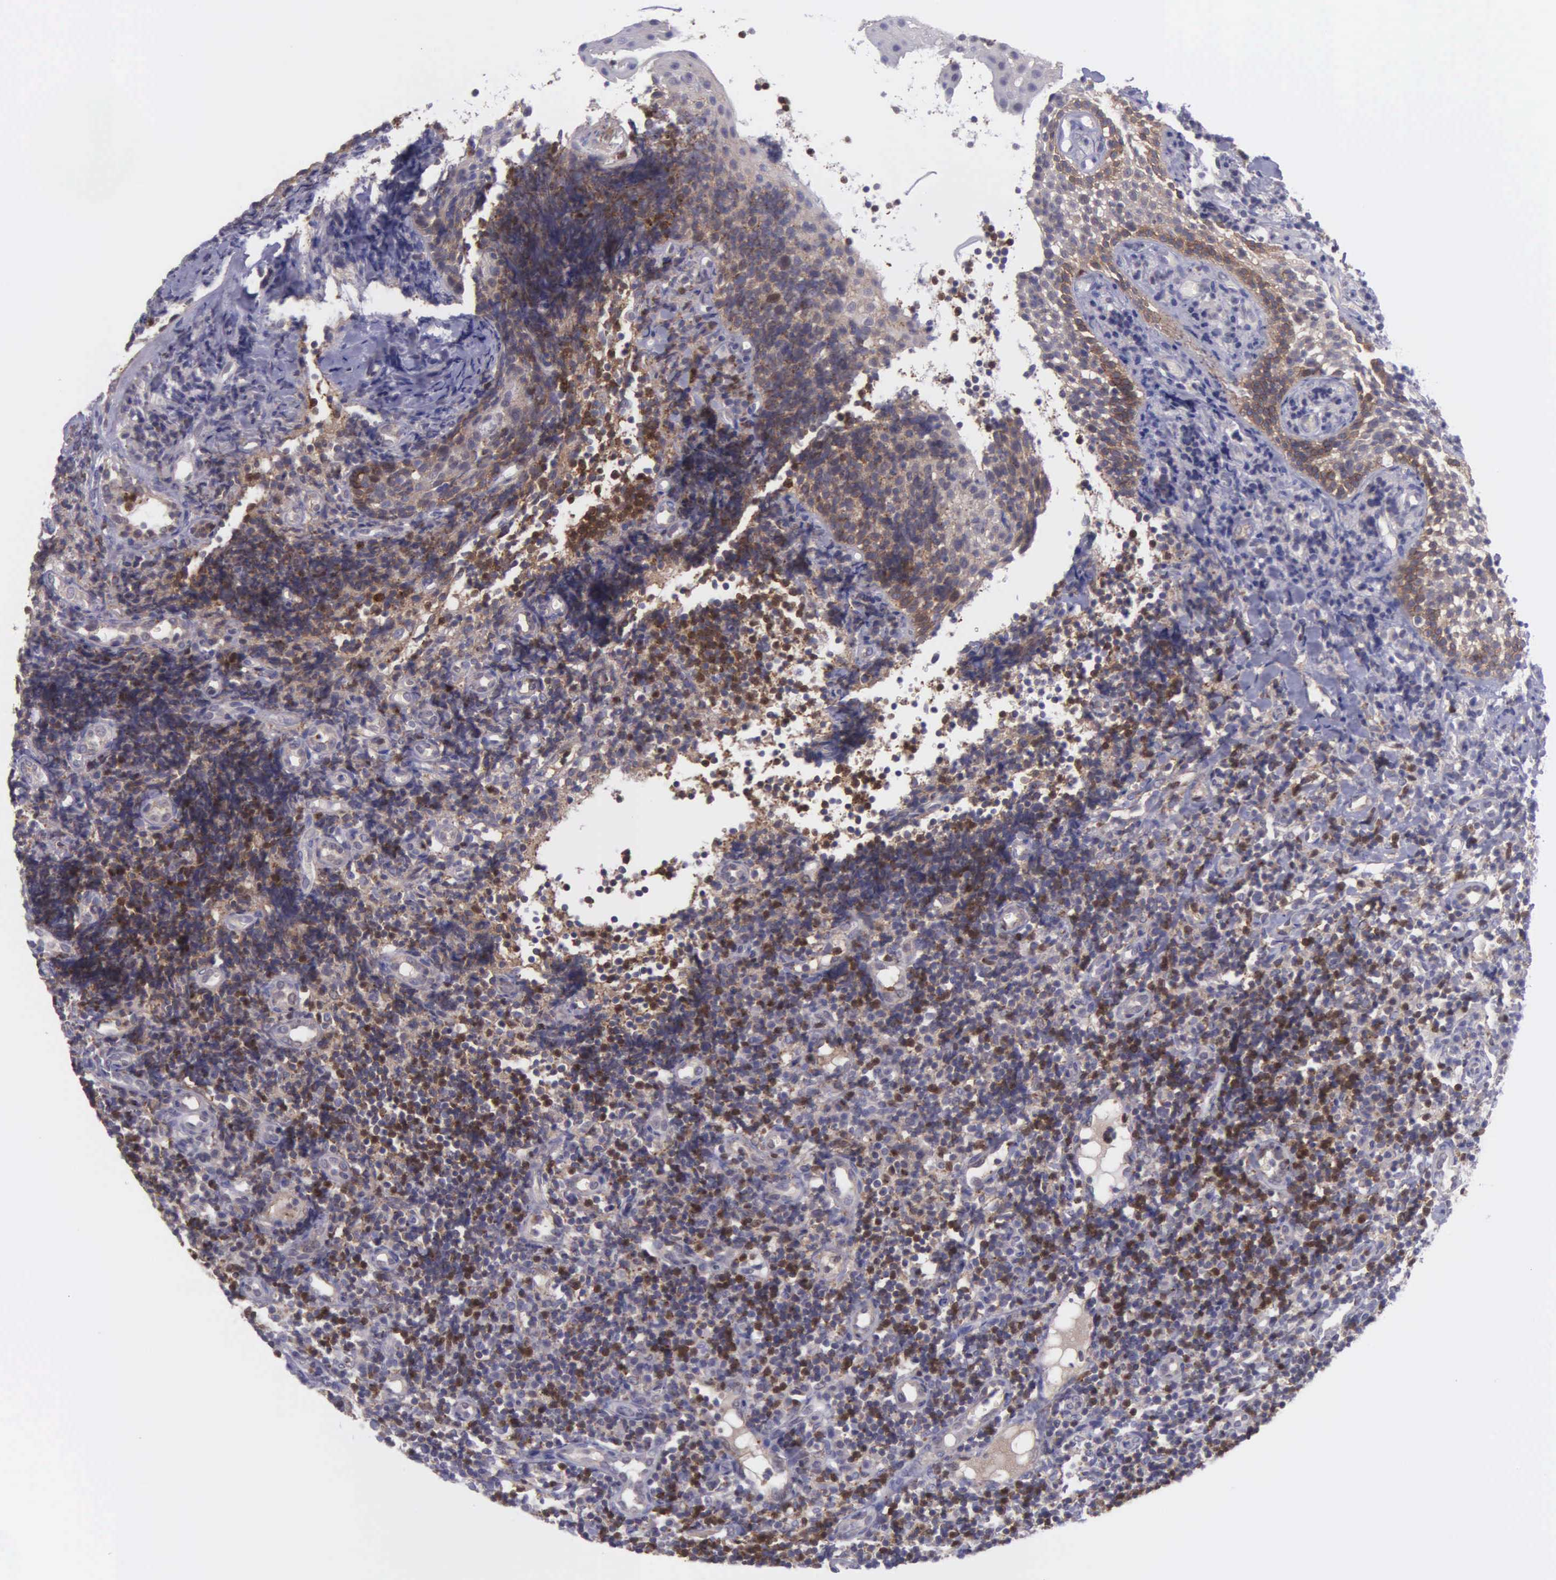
{"staining": {"intensity": "negative", "quantity": "none", "location": "none"}, "tissue": "tonsil", "cell_type": "Germinal center cells", "image_type": "normal", "snomed": [{"axis": "morphology", "description": "Normal tissue, NOS"}, {"axis": "topography", "description": "Tonsil"}], "caption": "This is an IHC image of benign tonsil. There is no positivity in germinal center cells.", "gene": "MICAL3", "patient": {"sex": "female", "age": 58}}